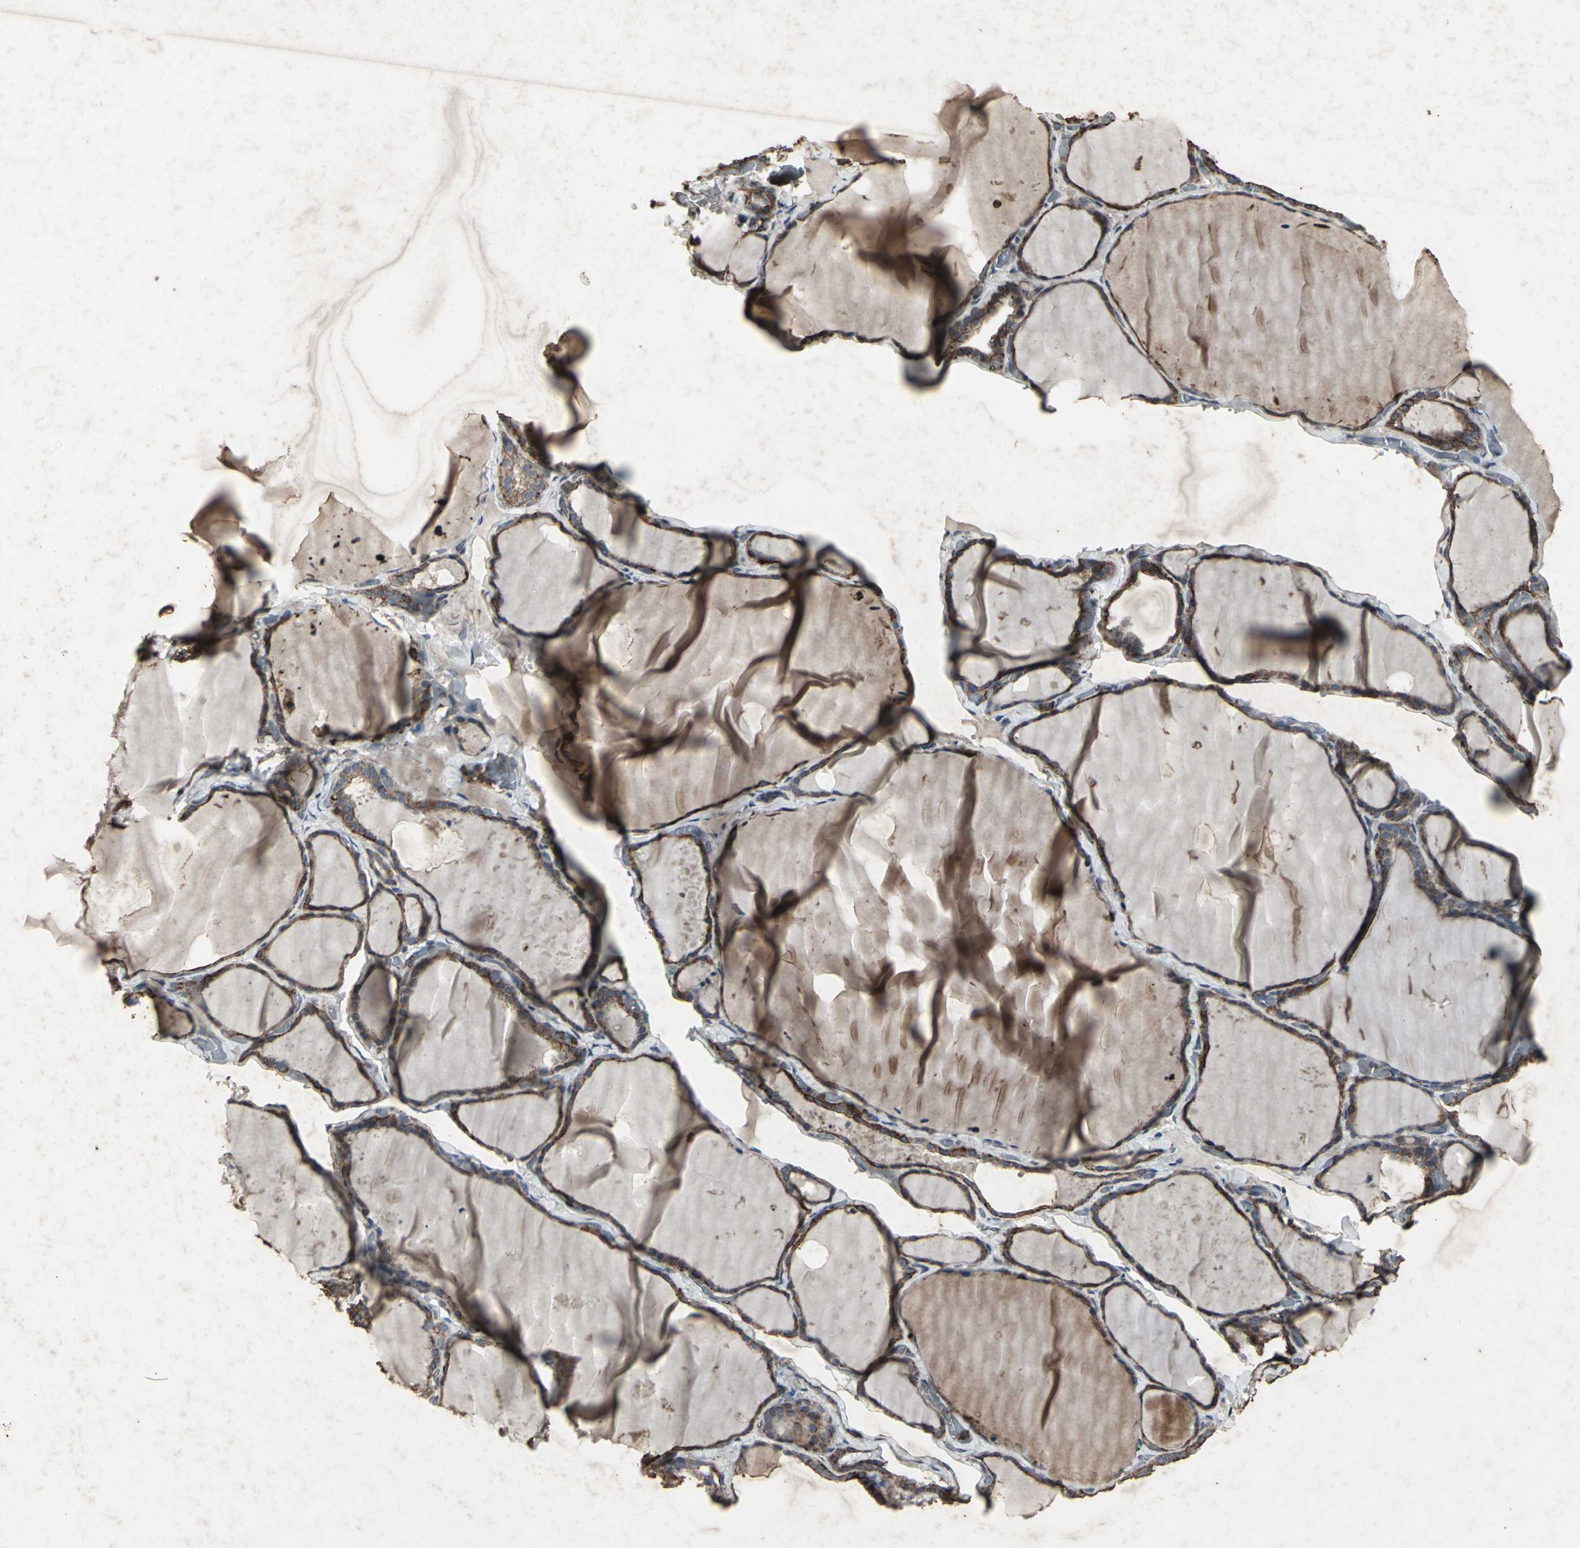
{"staining": {"intensity": "strong", "quantity": ">75%", "location": "cytoplasmic/membranous"}, "tissue": "thyroid gland", "cell_type": "Glandular cells", "image_type": "normal", "snomed": [{"axis": "morphology", "description": "Normal tissue, NOS"}, {"axis": "topography", "description": "Thyroid gland"}], "caption": "Human thyroid gland stained for a protein (brown) reveals strong cytoplasmic/membranous positive positivity in approximately >75% of glandular cells.", "gene": "CCR9", "patient": {"sex": "female", "age": 22}}